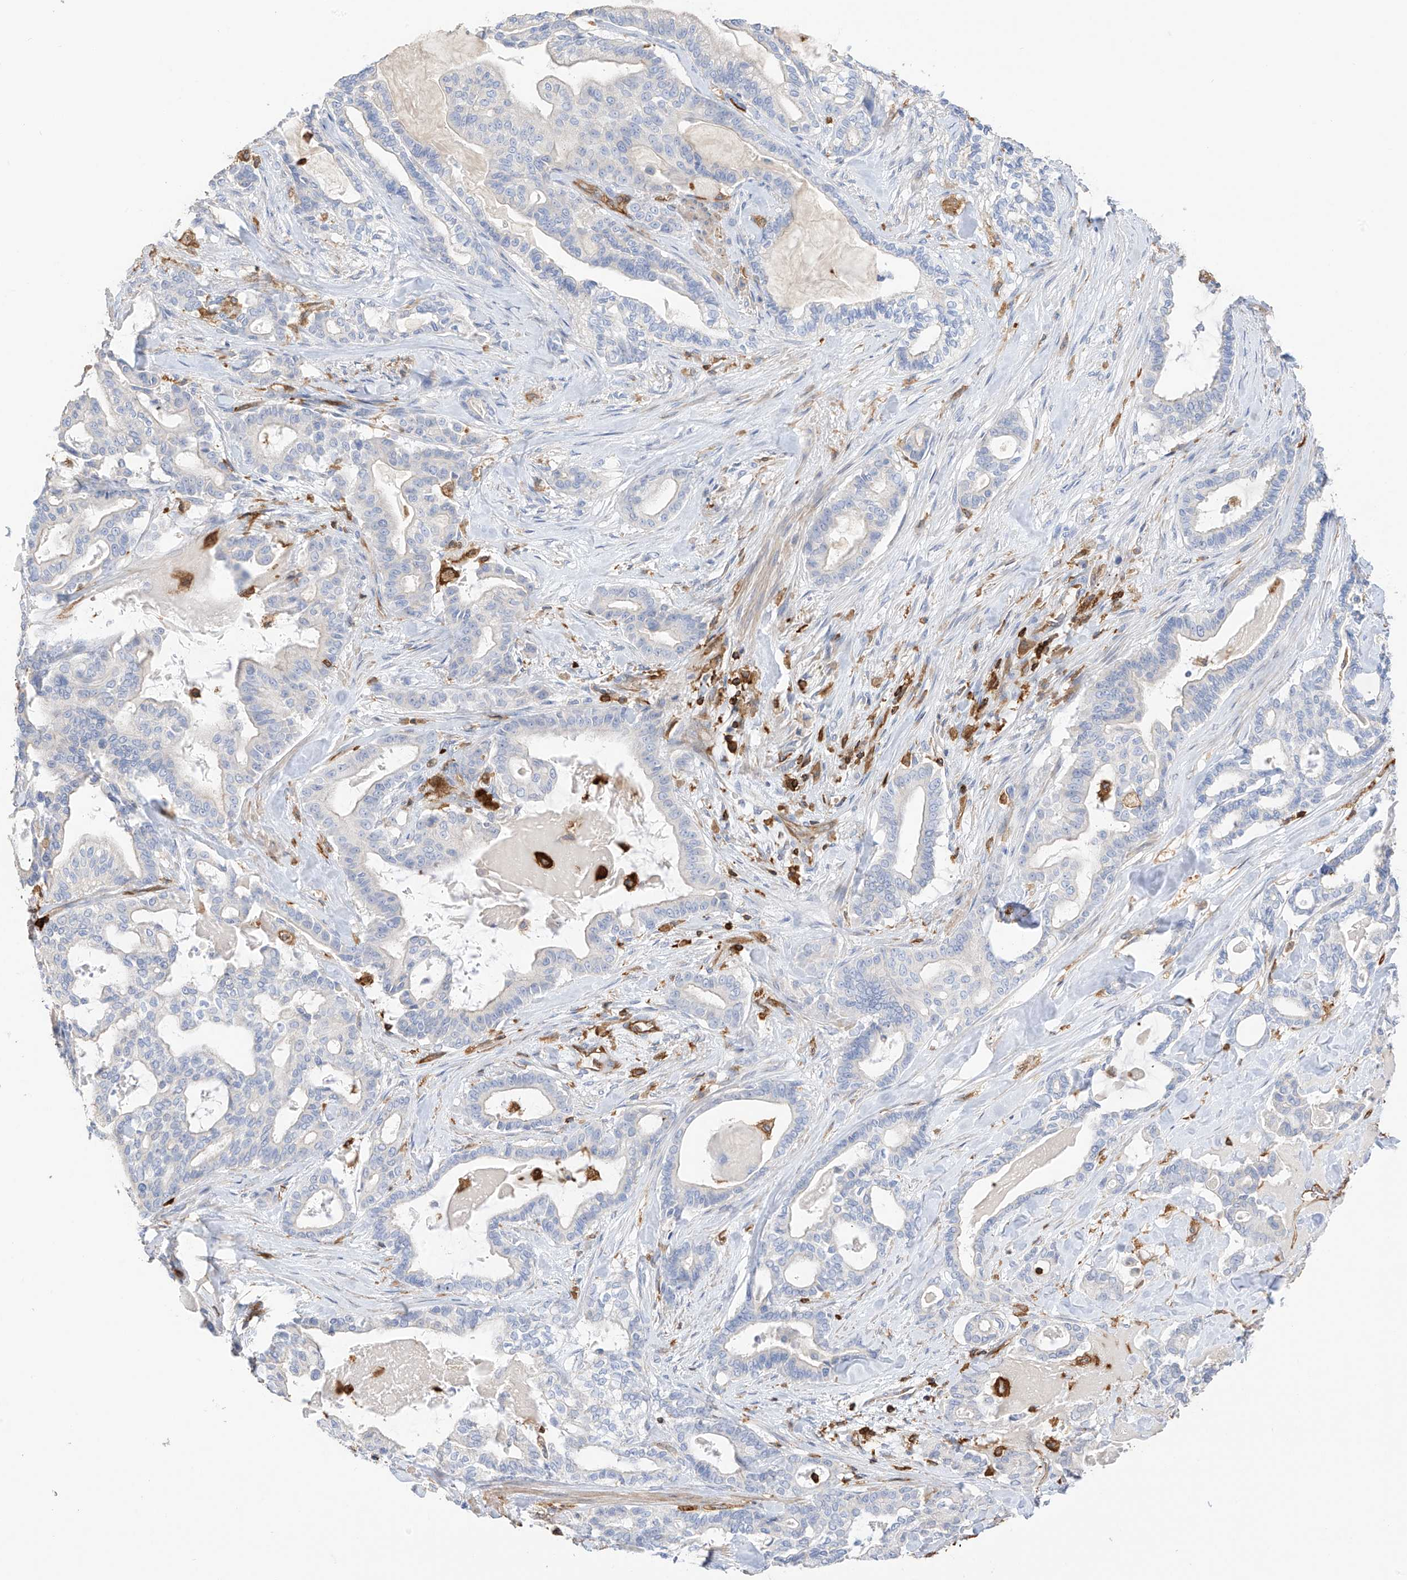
{"staining": {"intensity": "negative", "quantity": "none", "location": "none"}, "tissue": "pancreatic cancer", "cell_type": "Tumor cells", "image_type": "cancer", "snomed": [{"axis": "morphology", "description": "Adenocarcinoma, NOS"}, {"axis": "topography", "description": "Pancreas"}], "caption": "The micrograph shows no staining of tumor cells in pancreatic cancer (adenocarcinoma).", "gene": "ARHGAP25", "patient": {"sex": "male", "age": 63}}